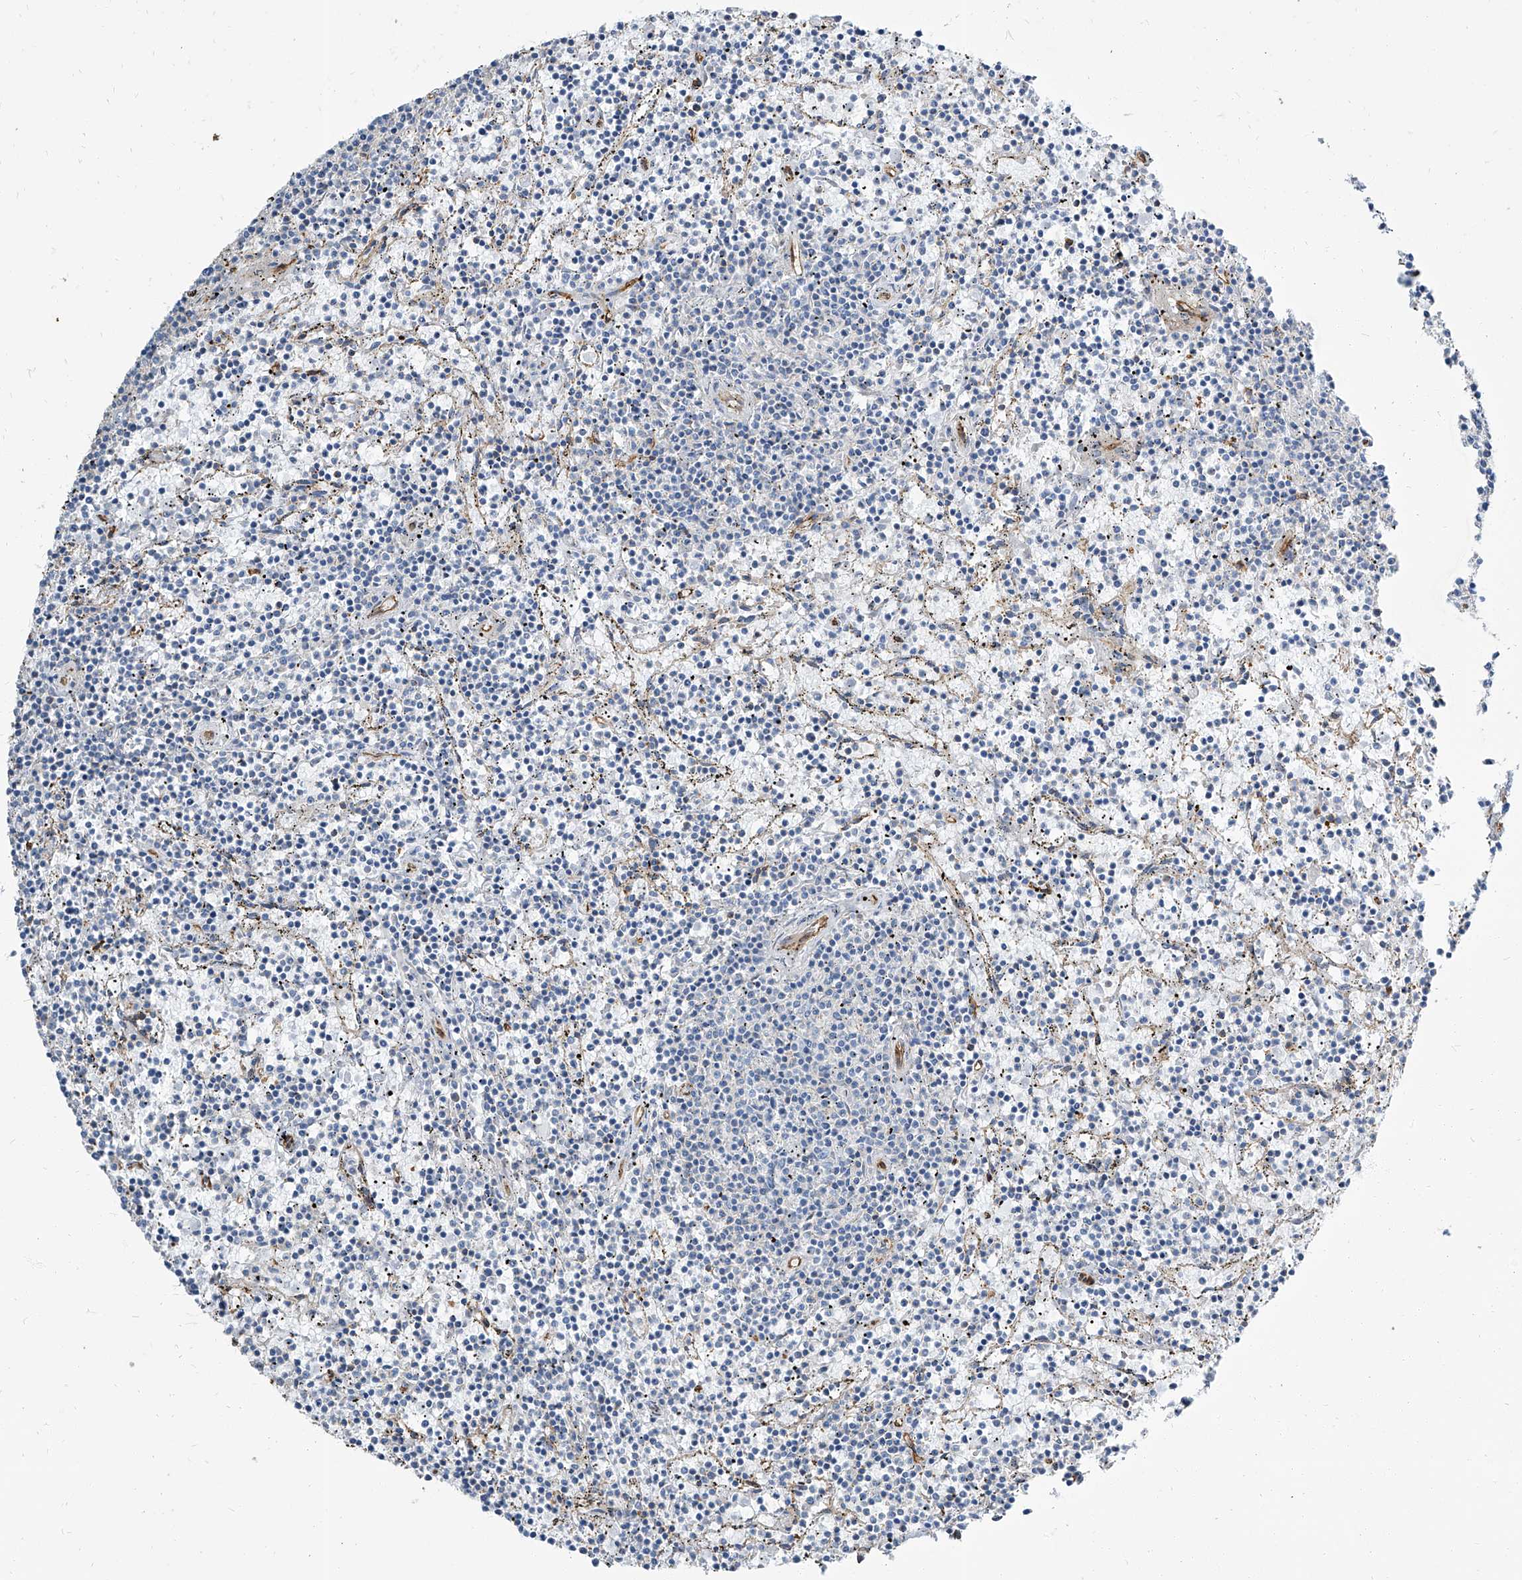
{"staining": {"intensity": "negative", "quantity": "none", "location": "none"}, "tissue": "lymphoma", "cell_type": "Tumor cells", "image_type": "cancer", "snomed": [{"axis": "morphology", "description": "Malignant lymphoma, non-Hodgkin's type, Low grade"}, {"axis": "topography", "description": "Spleen"}], "caption": "A photomicrograph of human lymphoma is negative for staining in tumor cells.", "gene": "TXLNB", "patient": {"sex": "female", "age": 50}}